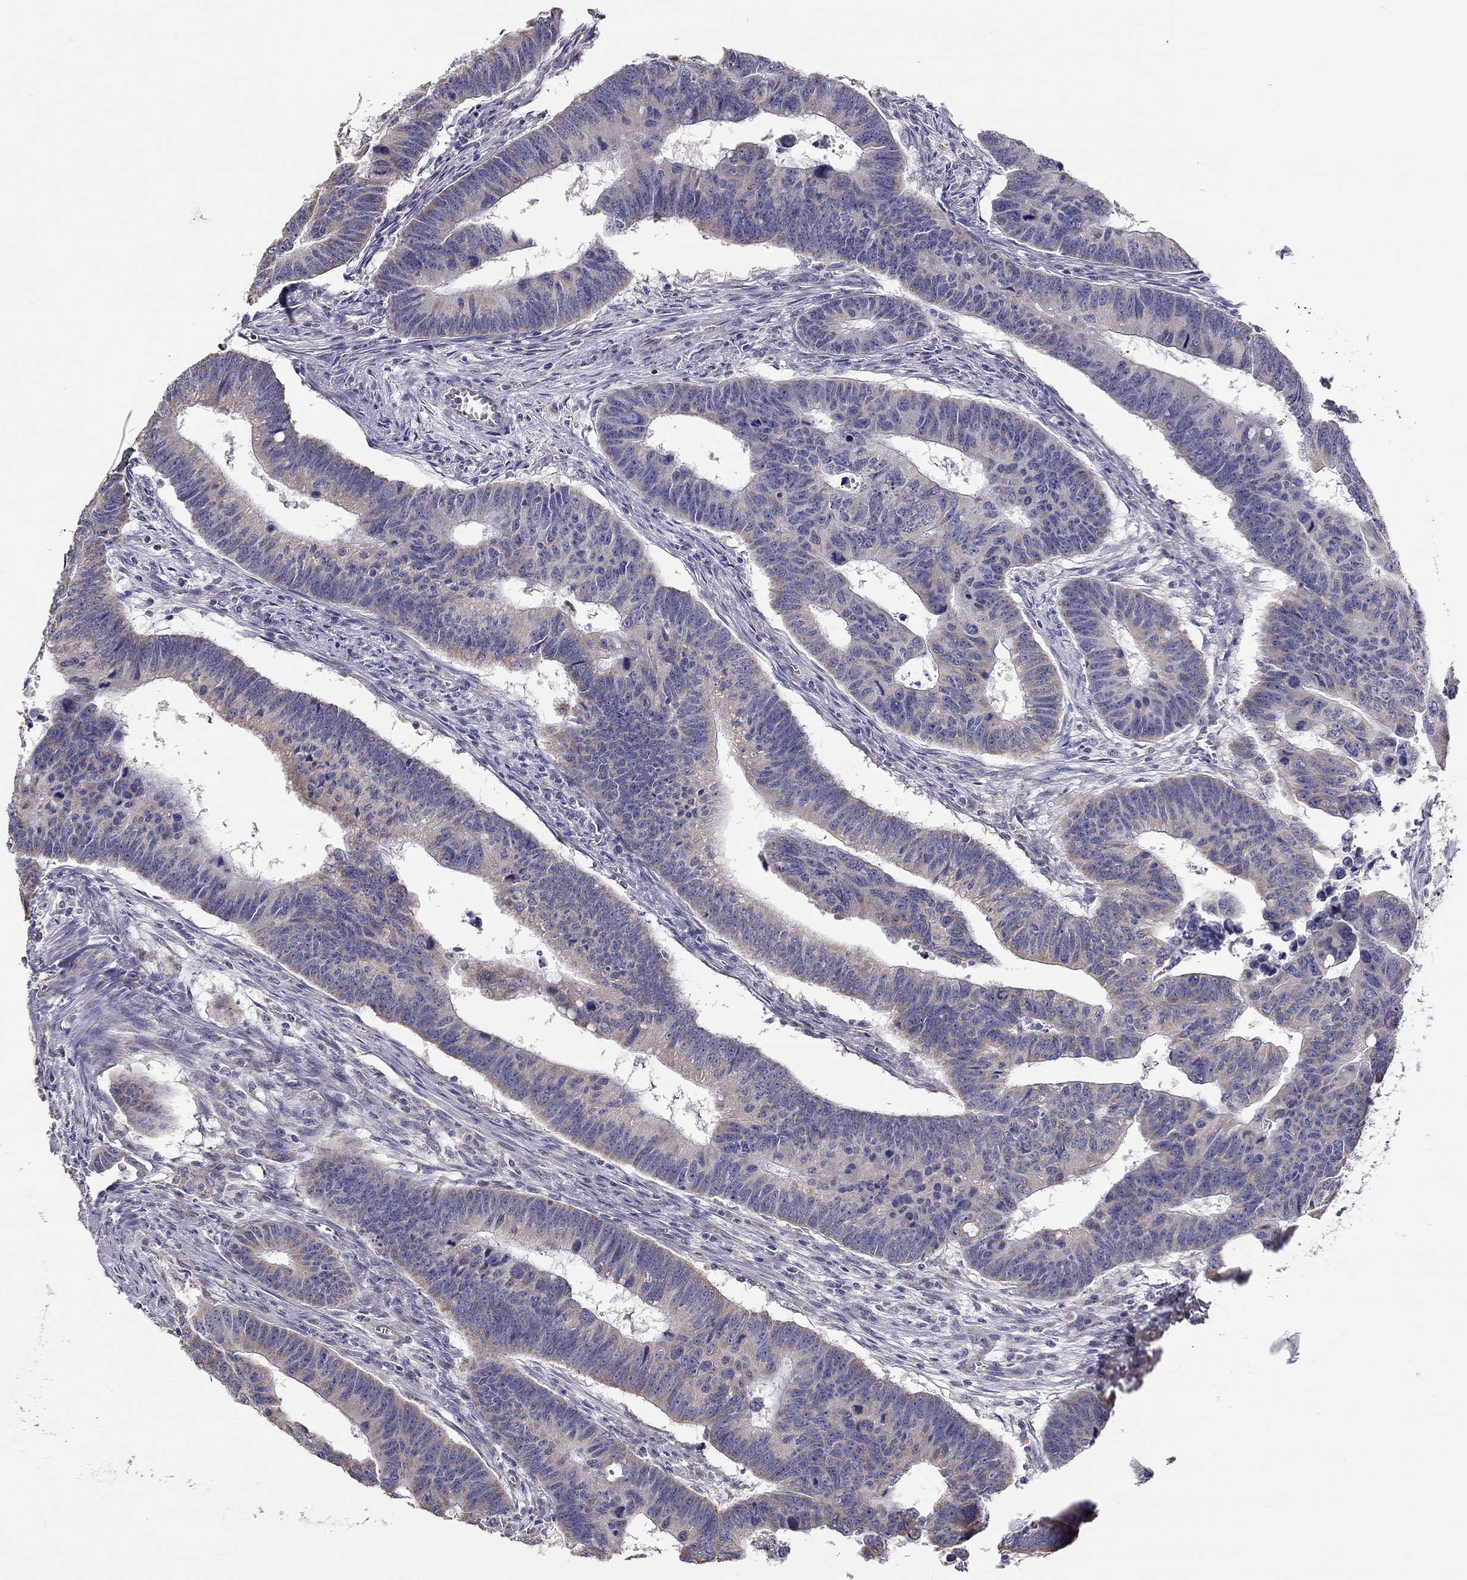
{"staining": {"intensity": "weak", "quantity": "25%-75%", "location": "cytoplasmic/membranous"}, "tissue": "colorectal cancer", "cell_type": "Tumor cells", "image_type": "cancer", "snomed": [{"axis": "morphology", "description": "Adenocarcinoma, NOS"}, {"axis": "topography", "description": "Appendix"}, {"axis": "topography", "description": "Colon"}, {"axis": "topography", "description": "Cecum"}, {"axis": "topography", "description": "Colon asc"}], "caption": "Human colorectal adenocarcinoma stained with a protein marker demonstrates weak staining in tumor cells.", "gene": "LRIT3", "patient": {"sex": "female", "age": 85}}